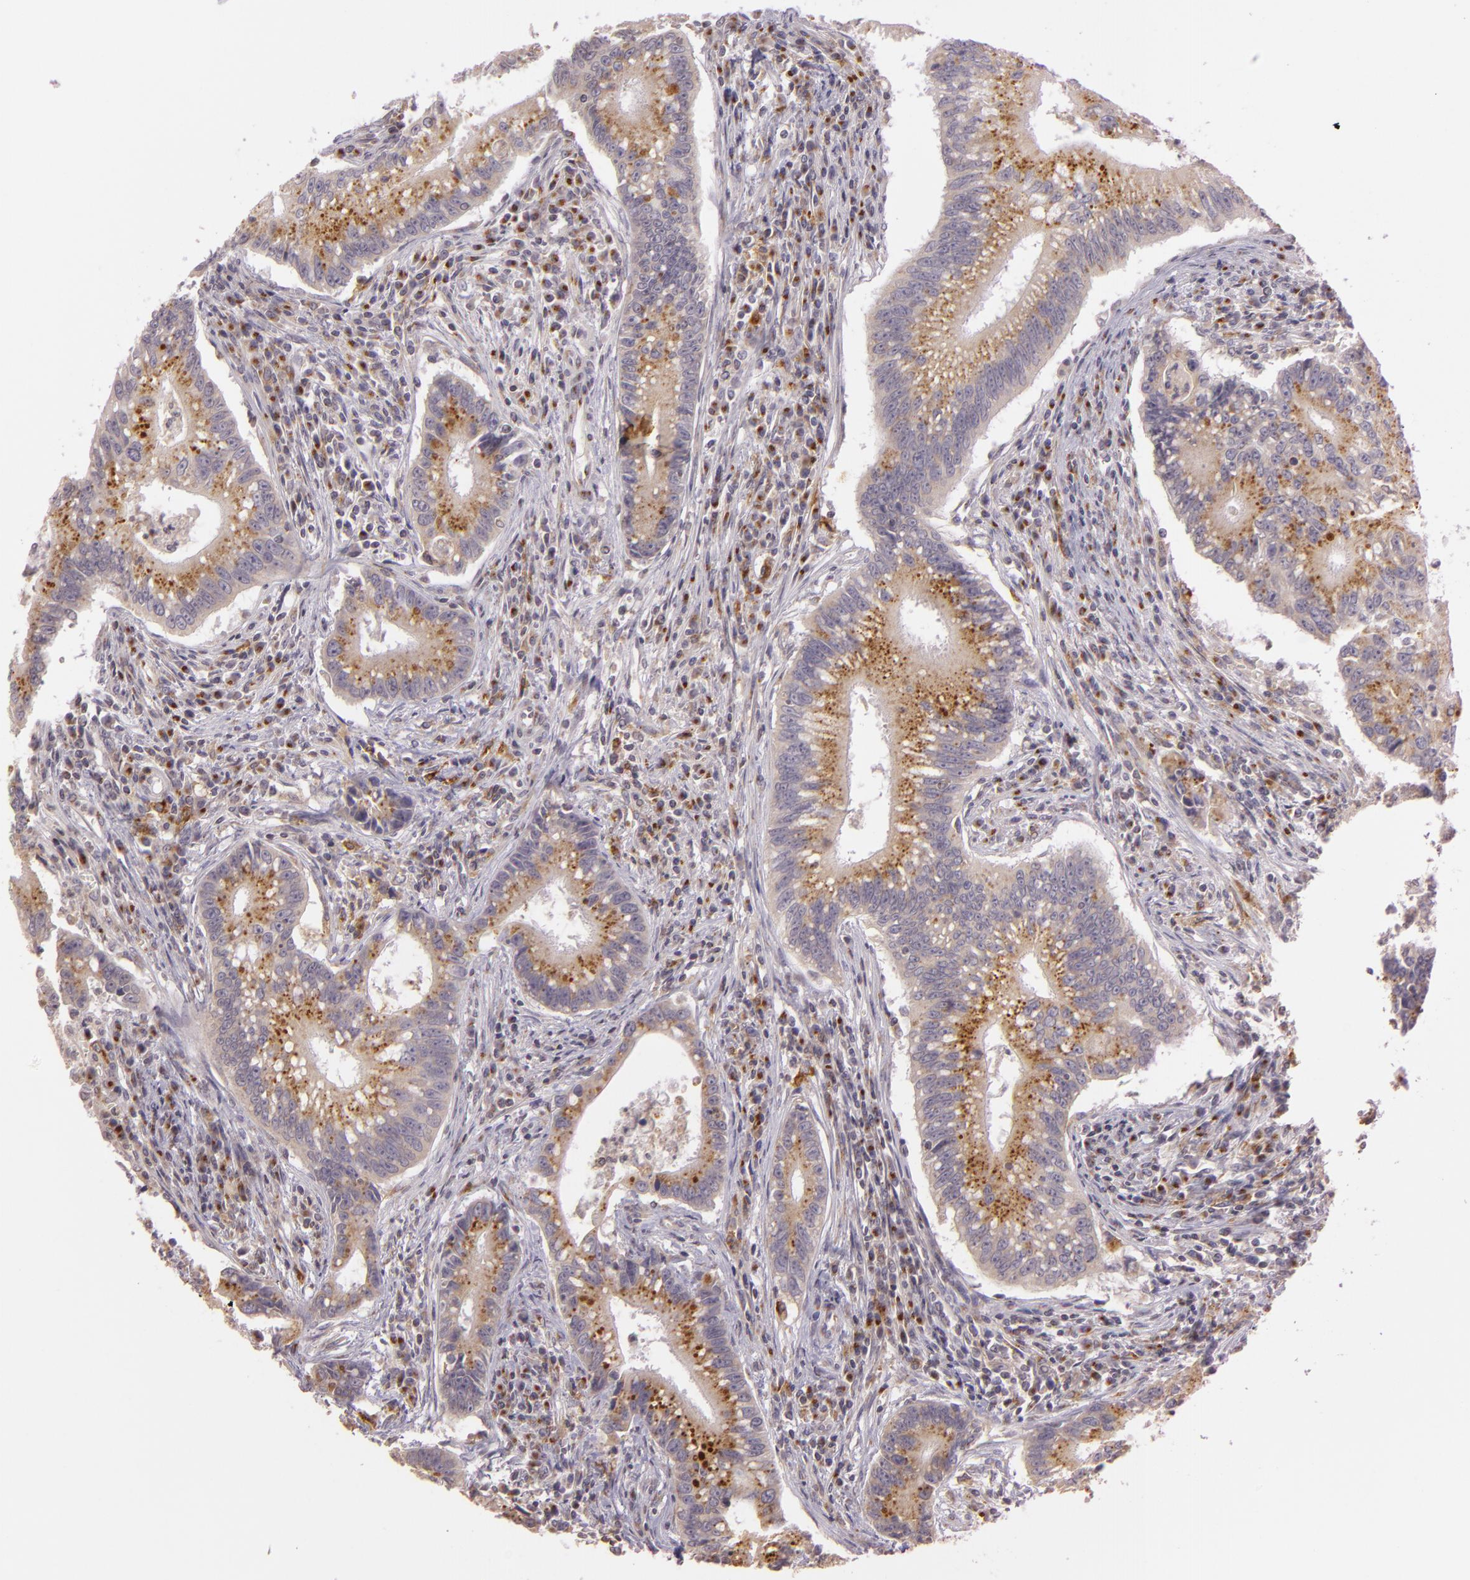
{"staining": {"intensity": "moderate", "quantity": ">75%", "location": "cytoplasmic/membranous"}, "tissue": "colorectal cancer", "cell_type": "Tumor cells", "image_type": "cancer", "snomed": [{"axis": "morphology", "description": "Adenocarcinoma, NOS"}, {"axis": "topography", "description": "Rectum"}], "caption": "Colorectal cancer (adenocarcinoma) was stained to show a protein in brown. There is medium levels of moderate cytoplasmic/membranous staining in approximately >75% of tumor cells. (brown staining indicates protein expression, while blue staining denotes nuclei).", "gene": "LGMN", "patient": {"sex": "female", "age": 81}}